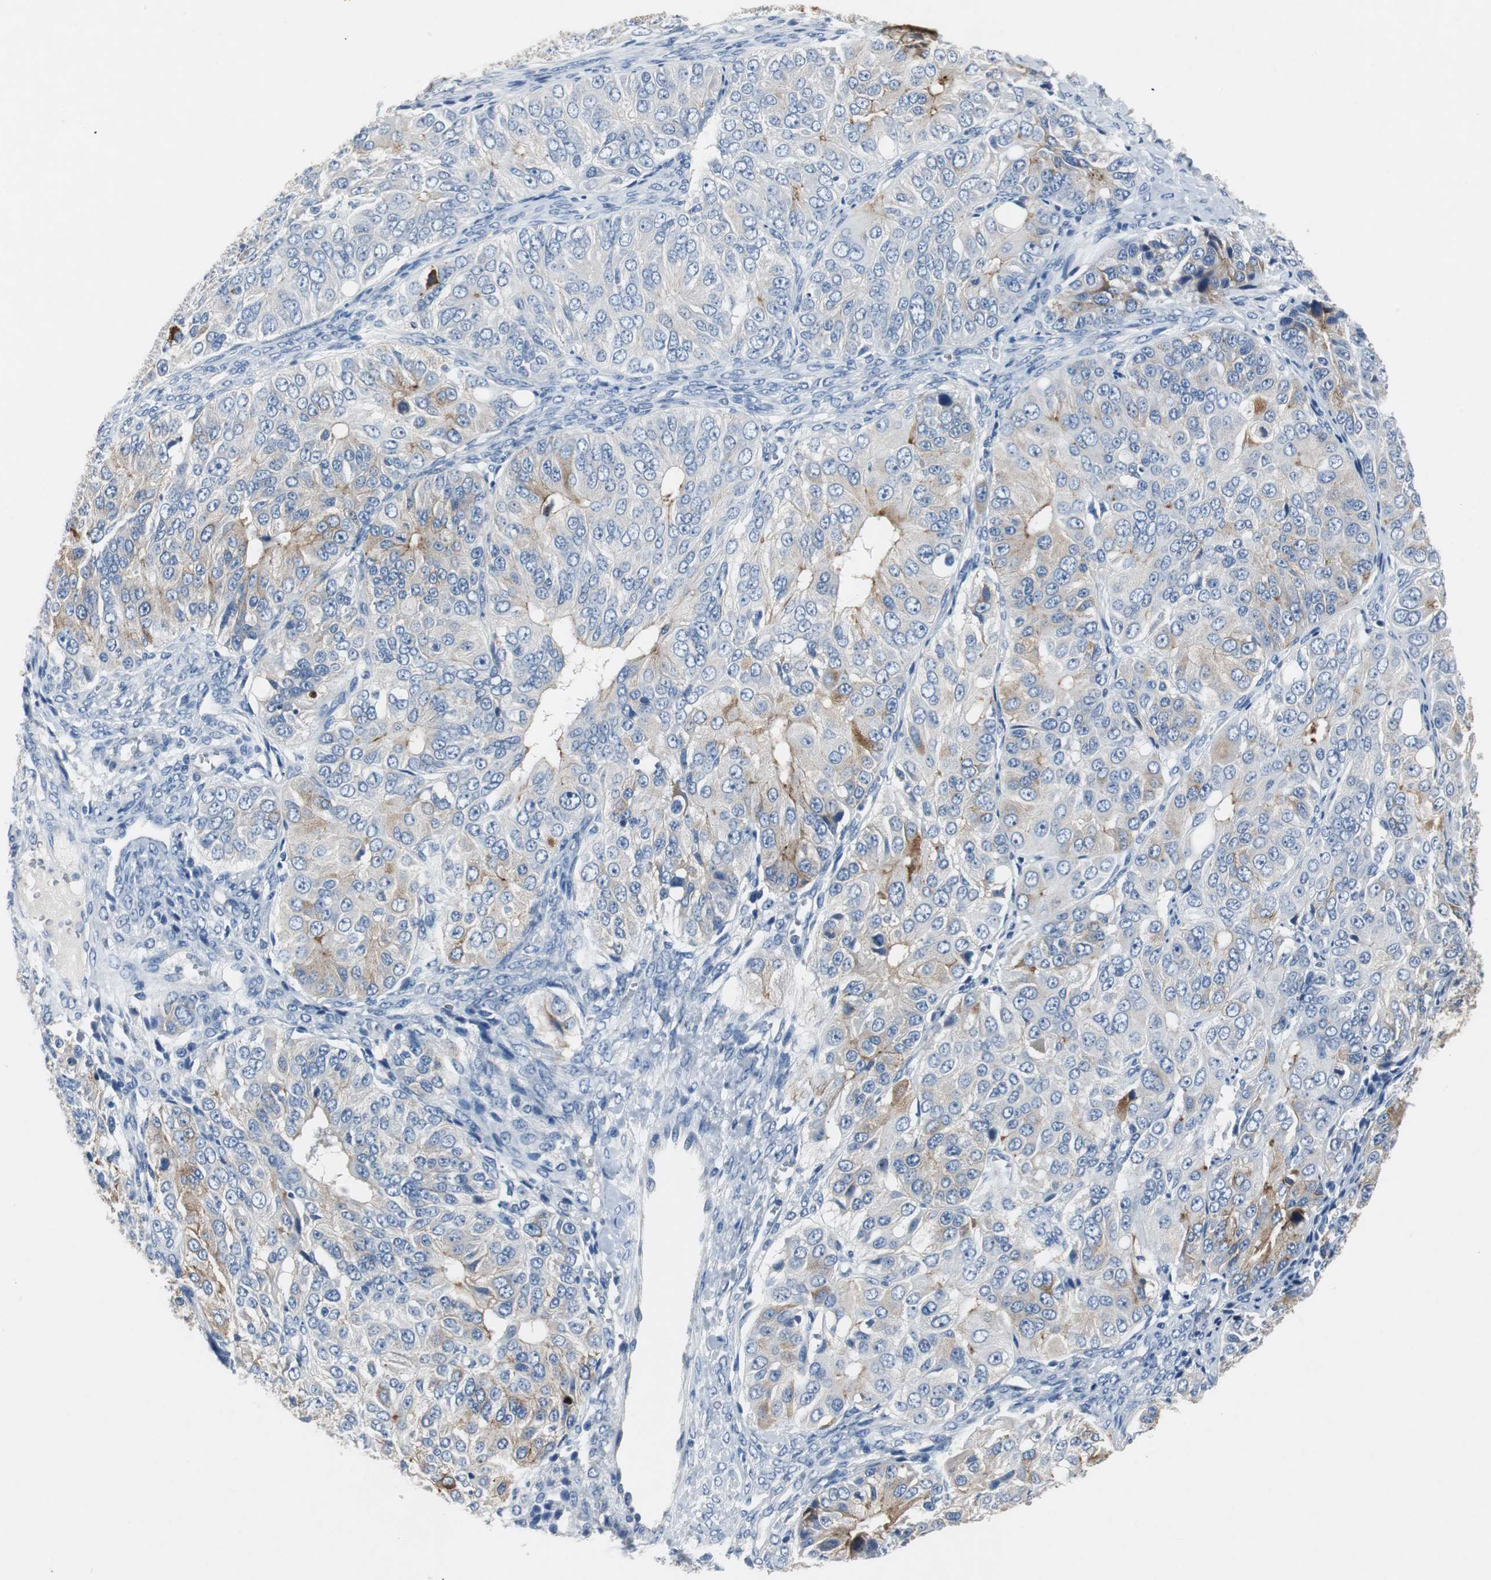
{"staining": {"intensity": "moderate", "quantity": "<25%", "location": "cytoplasmic/membranous"}, "tissue": "ovarian cancer", "cell_type": "Tumor cells", "image_type": "cancer", "snomed": [{"axis": "morphology", "description": "Carcinoma, endometroid"}, {"axis": "topography", "description": "Ovary"}], "caption": "The photomicrograph demonstrates staining of ovarian cancer, revealing moderate cytoplasmic/membranous protein staining (brown color) within tumor cells.", "gene": "LRP2", "patient": {"sex": "female", "age": 51}}